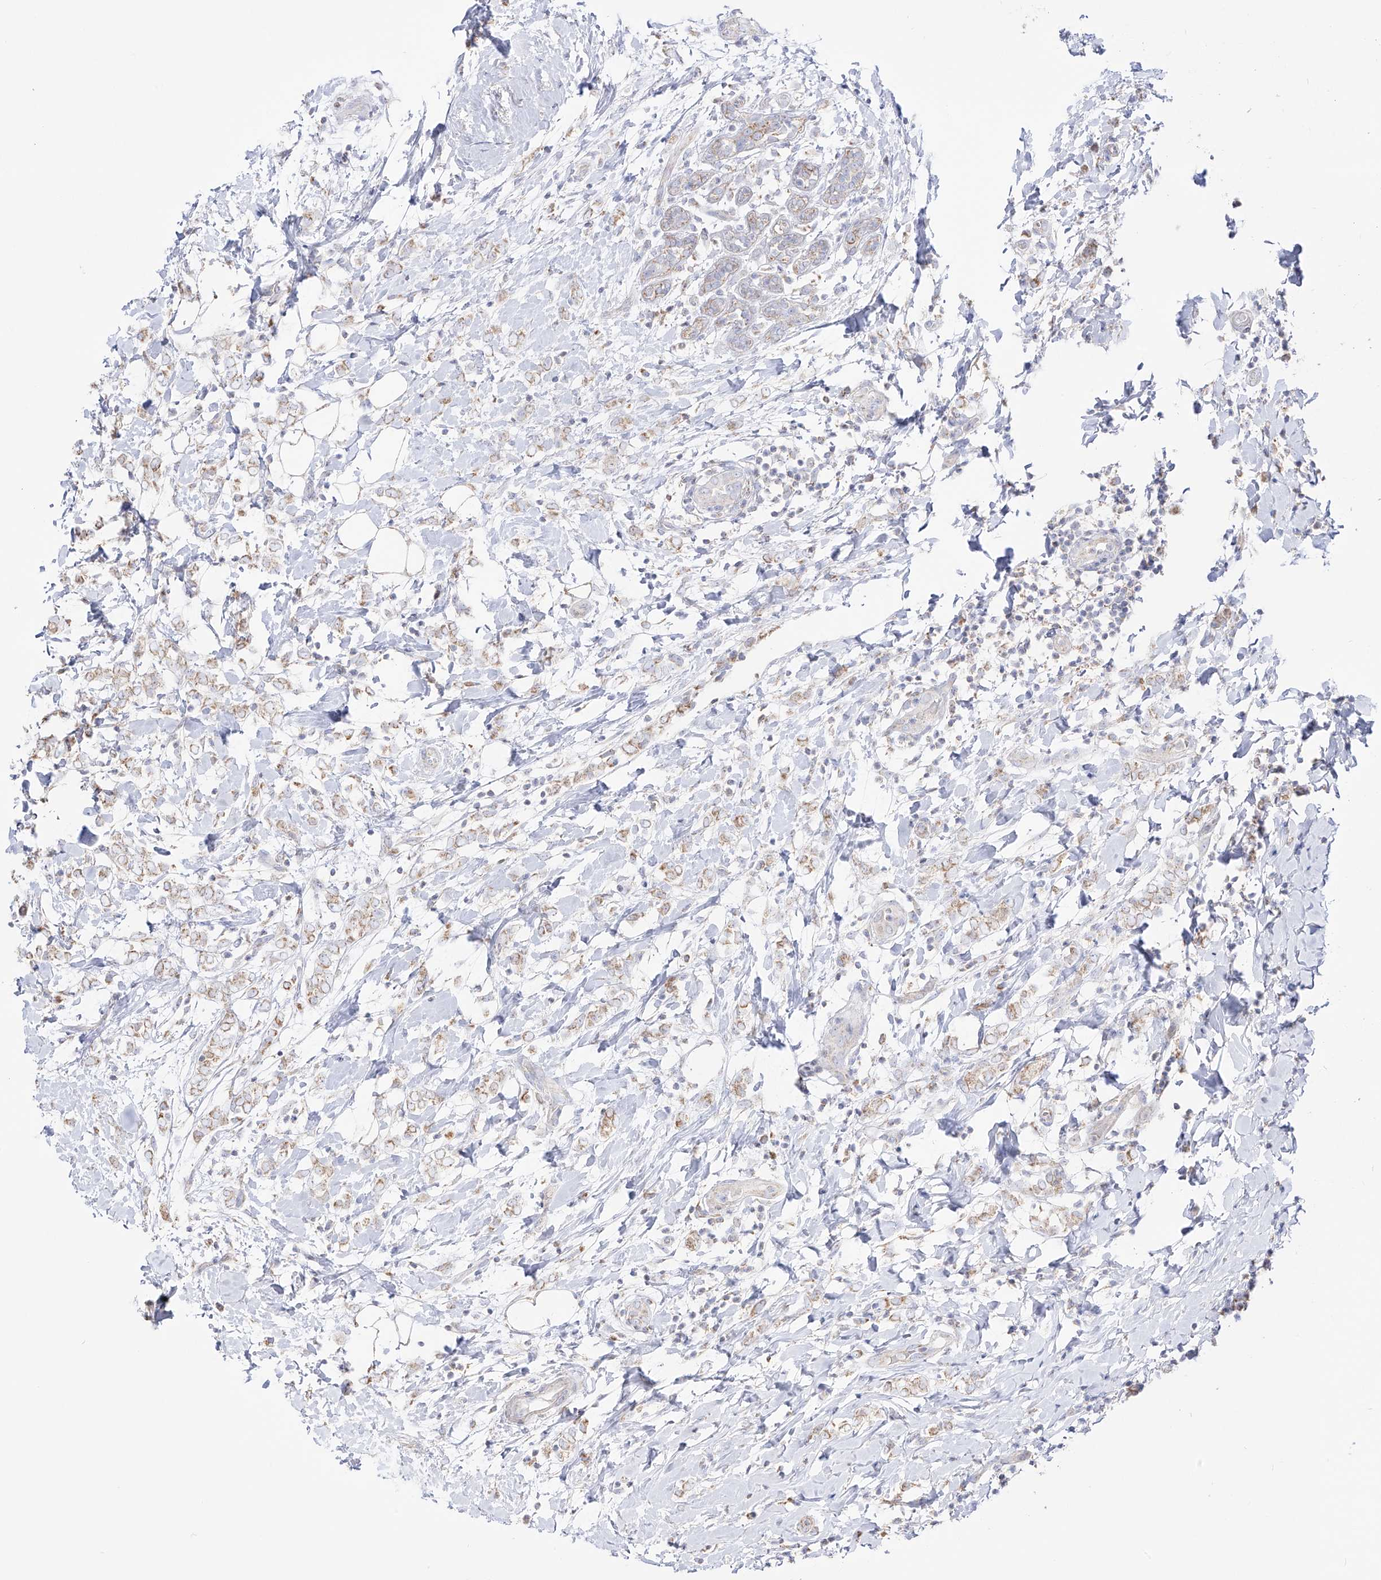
{"staining": {"intensity": "weak", "quantity": "25%-75%", "location": "cytoplasmic/membranous"}, "tissue": "breast cancer", "cell_type": "Tumor cells", "image_type": "cancer", "snomed": [{"axis": "morphology", "description": "Normal tissue, NOS"}, {"axis": "morphology", "description": "Lobular carcinoma"}, {"axis": "topography", "description": "Breast"}], "caption": "Breast lobular carcinoma was stained to show a protein in brown. There is low levels of weak cytoplasmic/membranous positivity in about 25%-75% of tumor cells. (Stains: DAB in brown, nuclei in blue, Microscopy: brightfield microscopy at high magnification).", "gene": "RCHY1", "patient": {"sex": "female", "age": 47}}